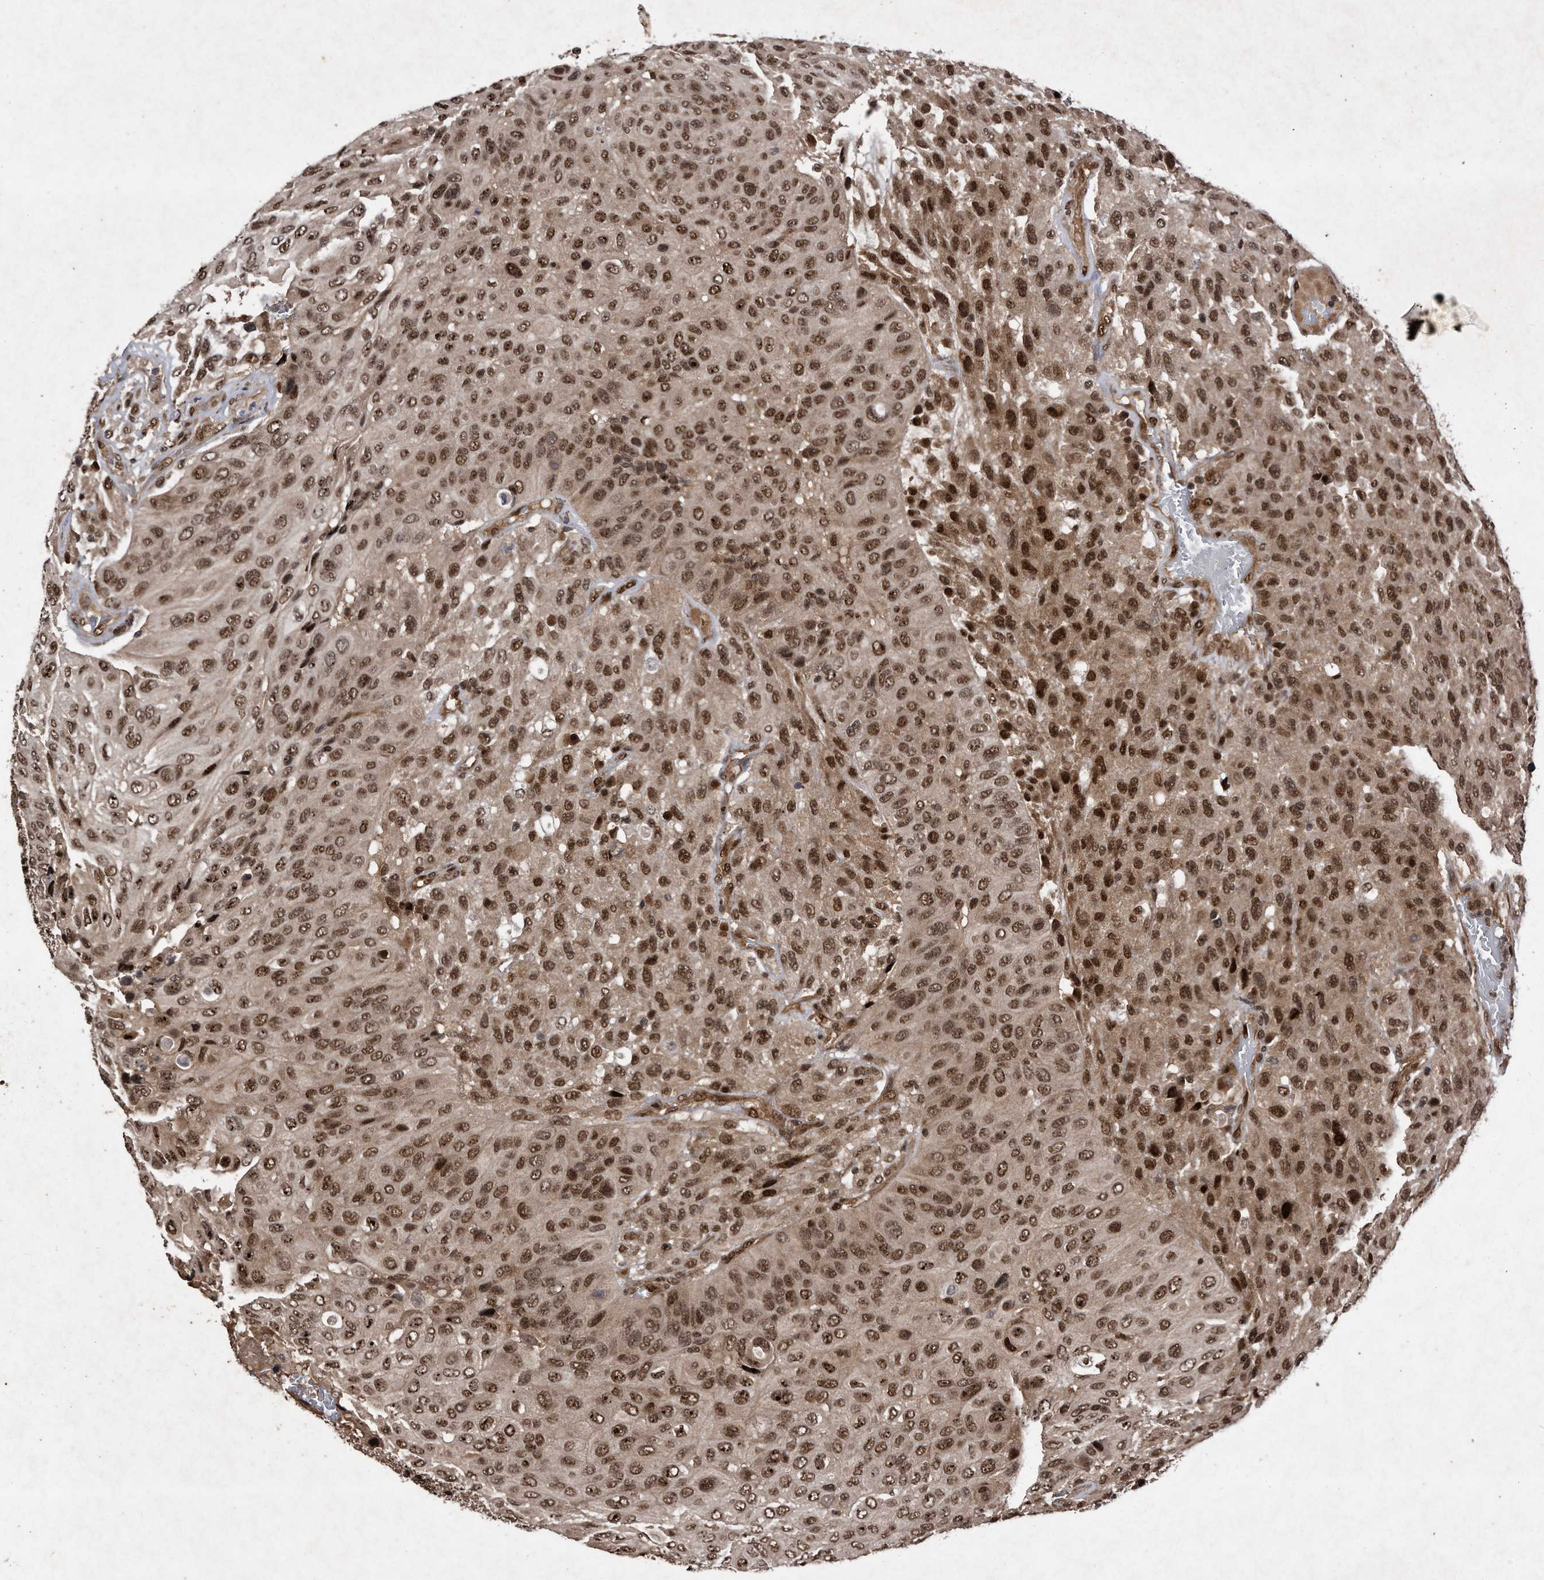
{"staining": {"intensity": "strong", "quantity": ">75%", "location": "cytoplasmic/membranous,nuclear"}, "tissue": "urothelial cancer", "cell_type": "Tumor cells", "image_type": "cancer", "snomed": [{"axis": "morphology", "description": "Urothelial carcinoma, High grade"}, {"axis": "topography", "description": "Urinary bladder"}], "caption": "Strong cytoplasmic/membranous and nuclear staining is seen in approximately >75% of tumor cells in urothelial cancer.", "gene": "RAD23B", "patient": {"sex": "male", "age": 66}}